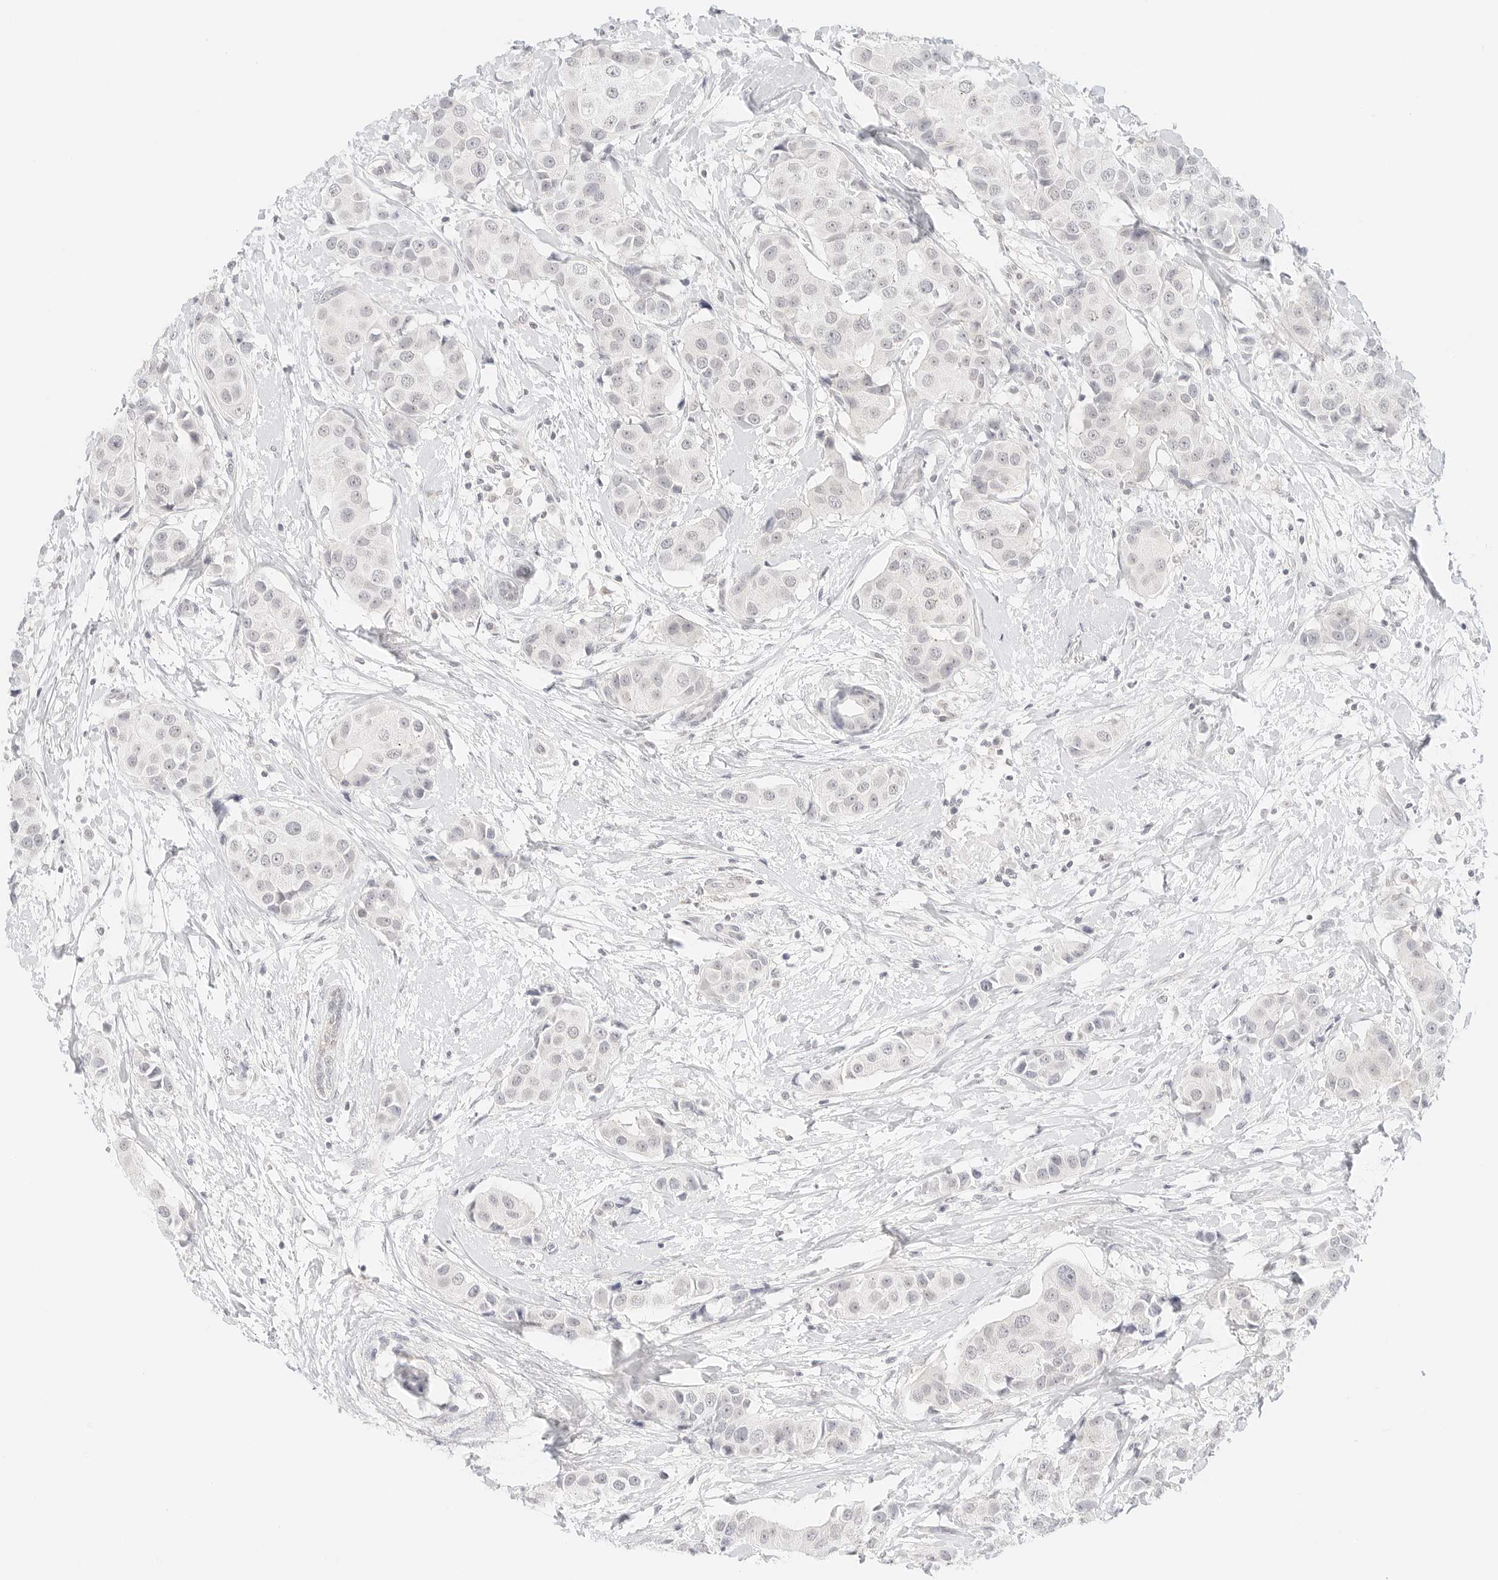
{"staining": {"intensity": "negative", "quantity": "none", "location": "none"}, "tissue": "breast cancer", "cell_type": "Tumor cells", "image_type": "cancer", "snomed": [{"axis": "morphology", "description": "Normal tissue, NOS"}, {"axis": "morphology", "description": "Duct carcinoma"}, {"axis": "topography", "description": "Breast"}], "caption": "An immunohistochemistry (IHC) micrograph of breast cancer is shown. There is no staining in tumor cells of breast cancer.", "gene": "GNAS", "patient": {"sex": "female", "age": 39}}